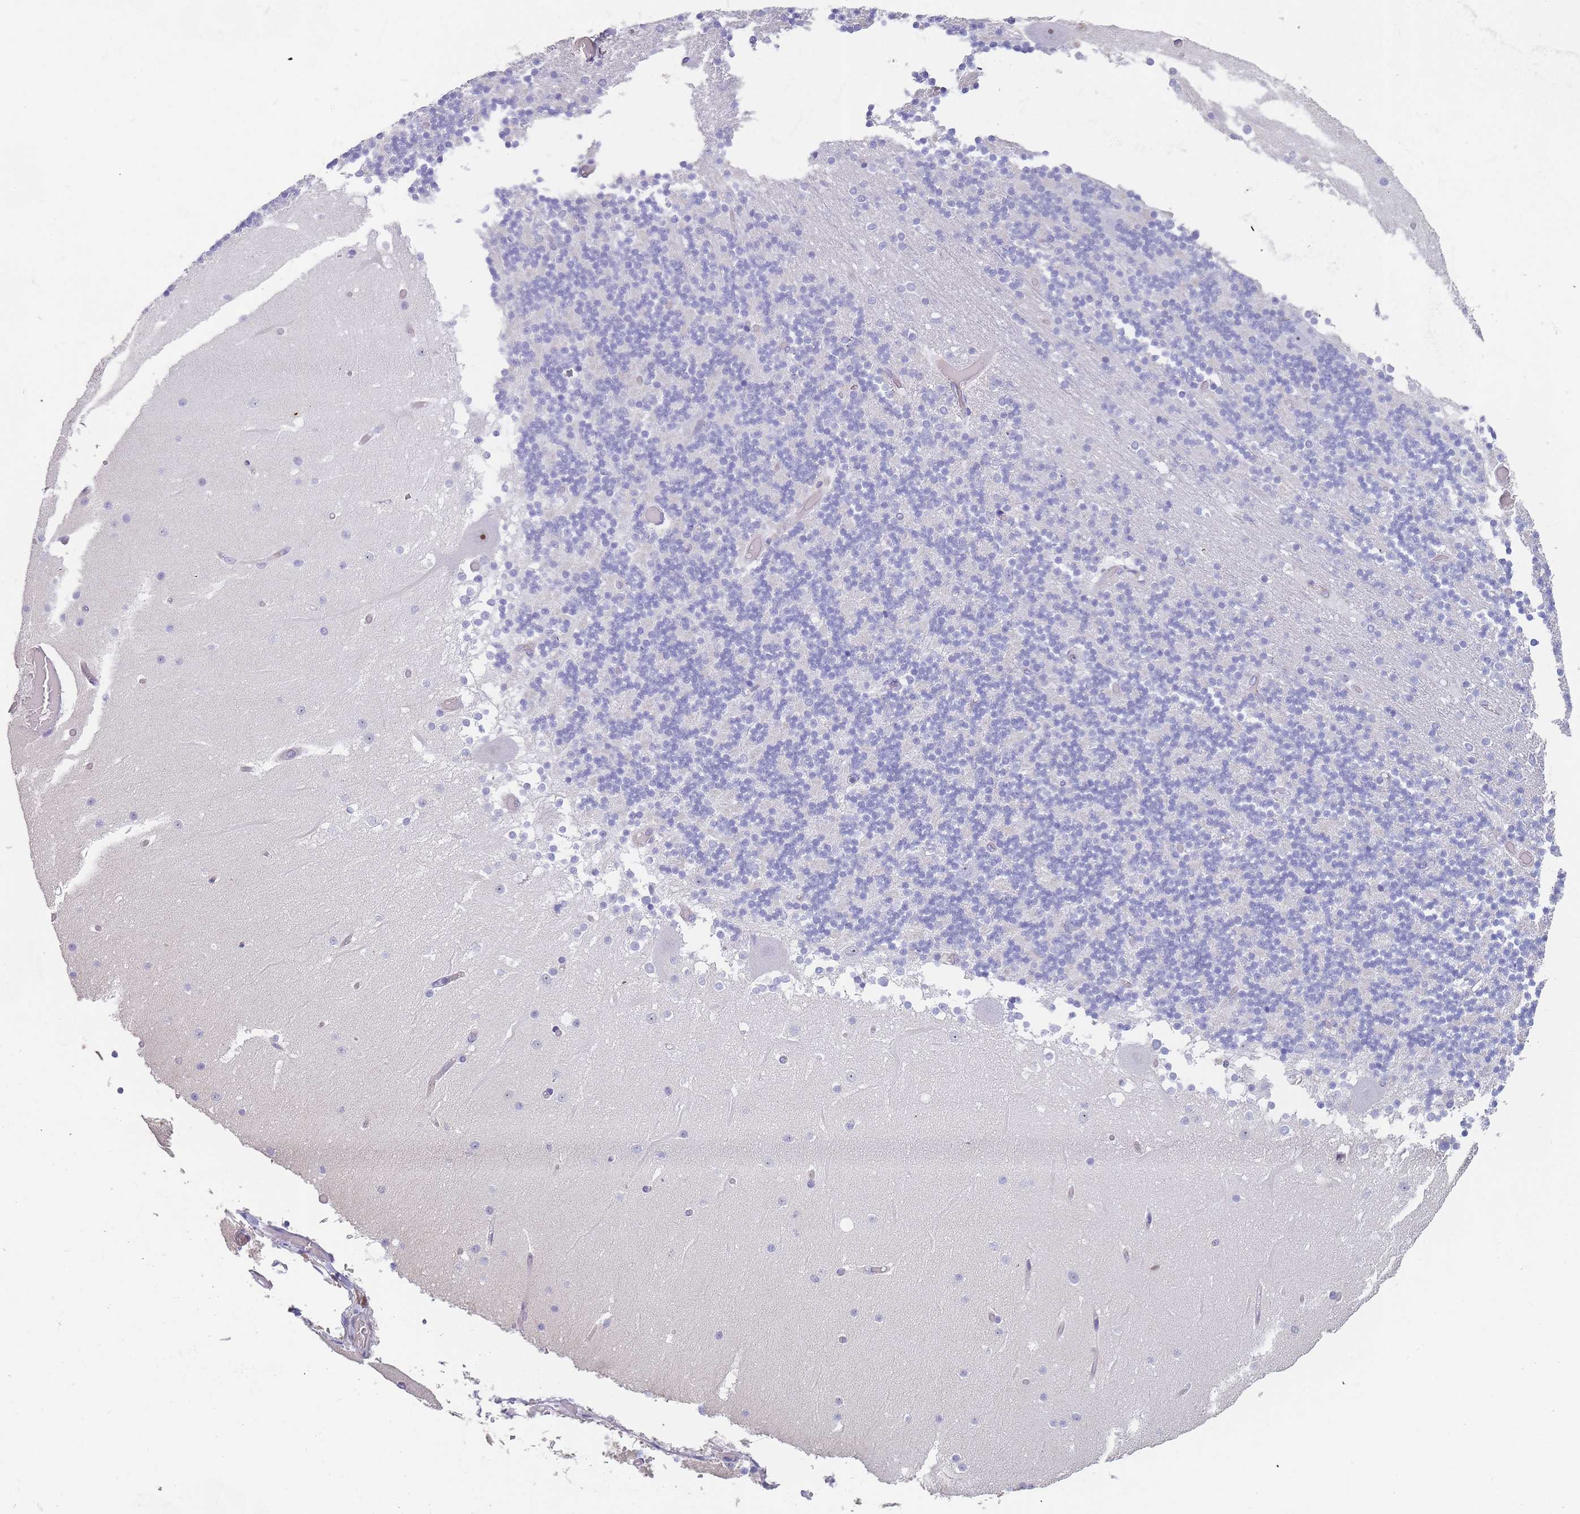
{"staining": {"intensity": "negative", "quantity": "none", "location": "none"}, "tissue": "cerebellum", "cell_type": "Cells in granular layer", "image_type": "normal", "snomed": [{"axis": "morphology", "description": "Normal tissue, NOS"}, {"axis": "topography", "description": "Cerebellum"}], "caption": "Protein analysis of normal cerebellum demonstrates no significant expression in cells in granular layer.", "gene": "NOP14", "patient": {"sex": "female", "age": 28}}